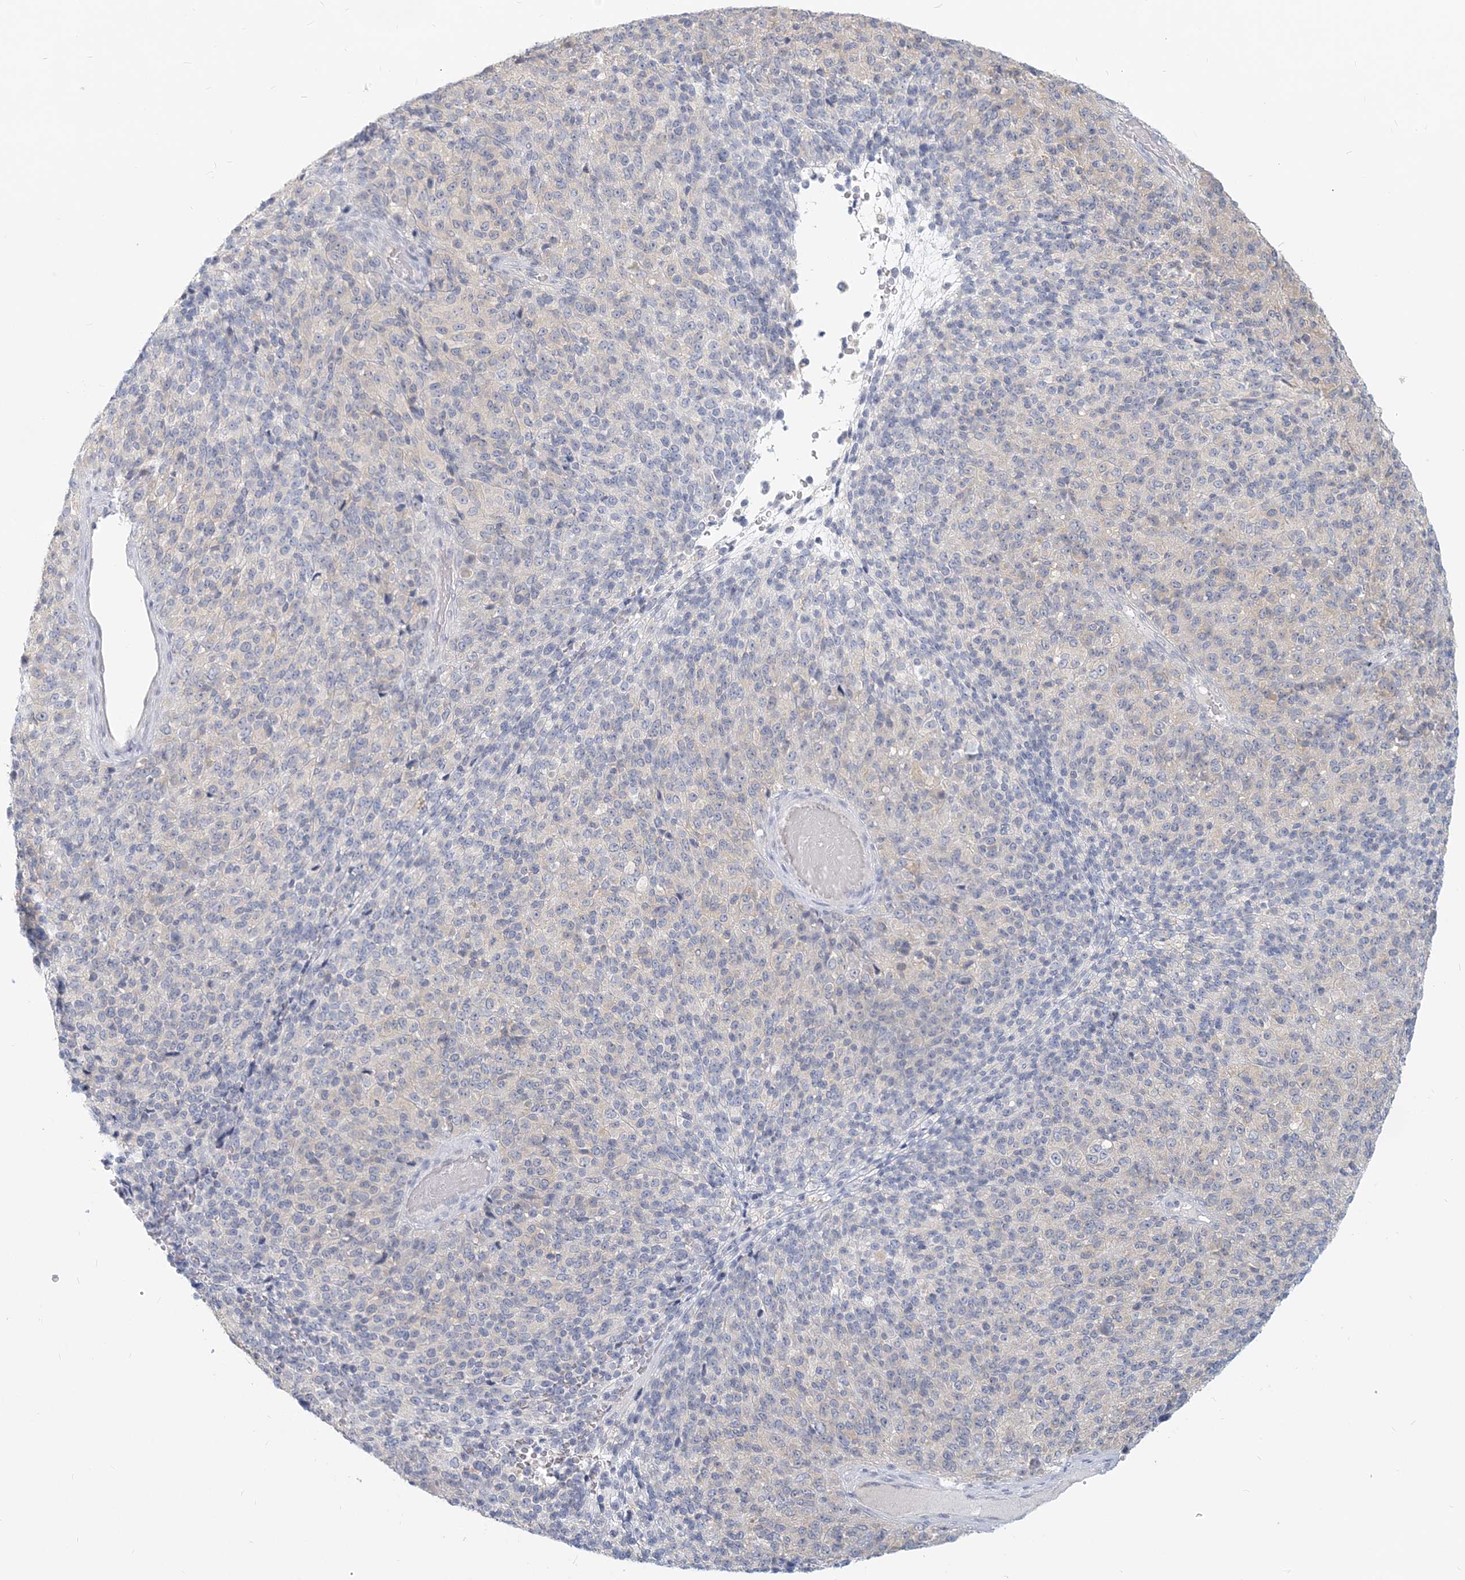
{"staining": {"intensity": "negative", "quantity": "none", "location": "none"}, "tissue": "melanoma", "cell_type": "Tumor cells", "image_type": "cancer", "snomed": [{"axis": "morphology", "description": "Malignant melanoma, Metastatic site"}, {"axis": "topography", "description": "Brain"}], "caption": "Tumor cells are negative for brown protein staining in melanoma.", "gene": "GMPPA", "patient": {"sex": "female", "age": 56}}